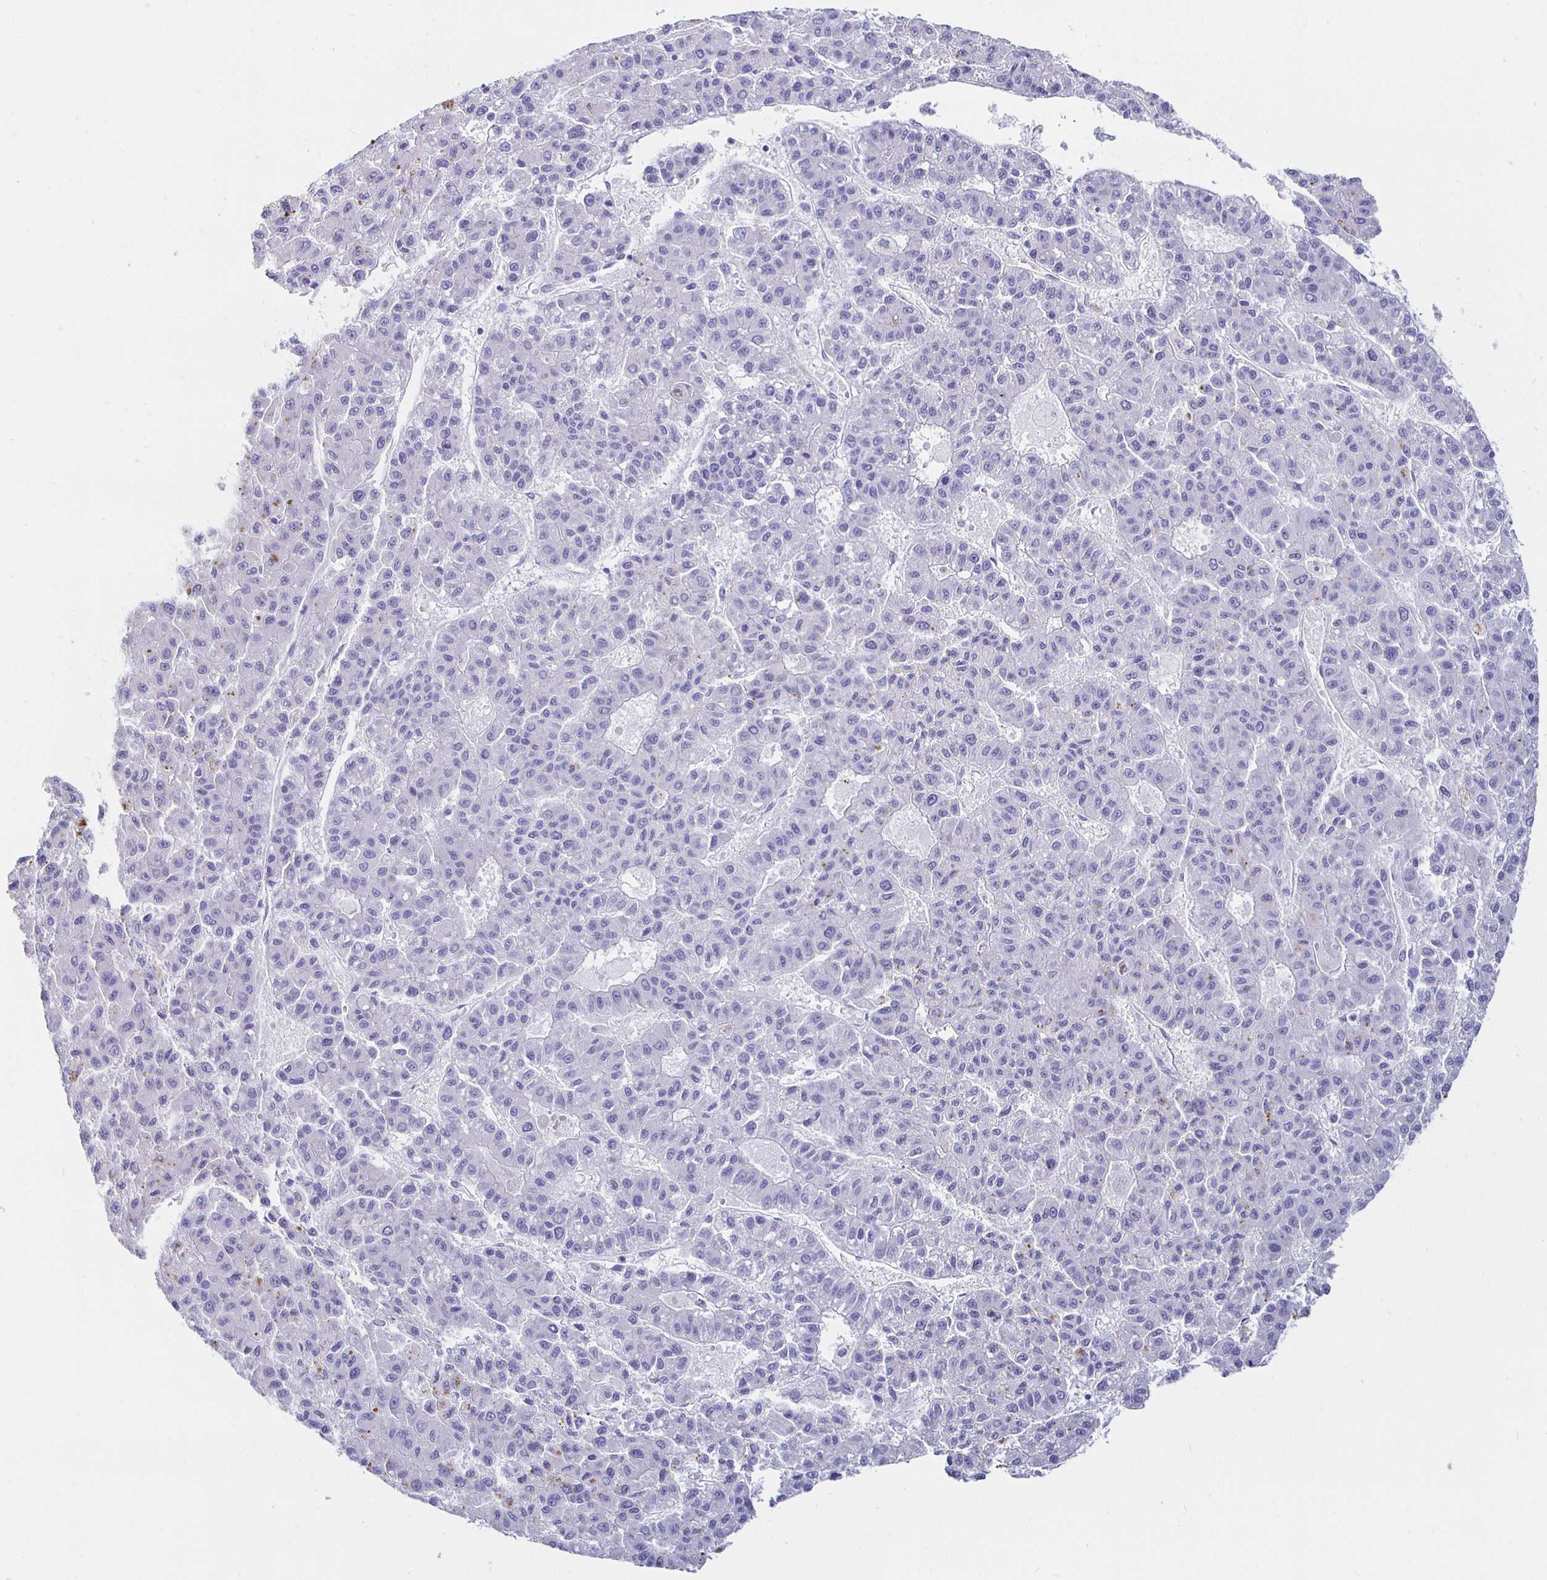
{"staining": {"intensity": "negative", "quantity": "none", "location": "none"}, "tissue": "liver cancer", "cell_type": "Tumor cells", "image_type": "cancer", "snomed": [{"axis": "morphology", "description": "Carcinoma, Hepatocellular, NOS"}, {"axis": "topography", "description": "Liver"}], "caption": "There is no significant staining in tumor cells of liver cancer (hepatocellular carcinoma).", "gene": "UMOD", "patient": {"sex": "male", "age": 70}}